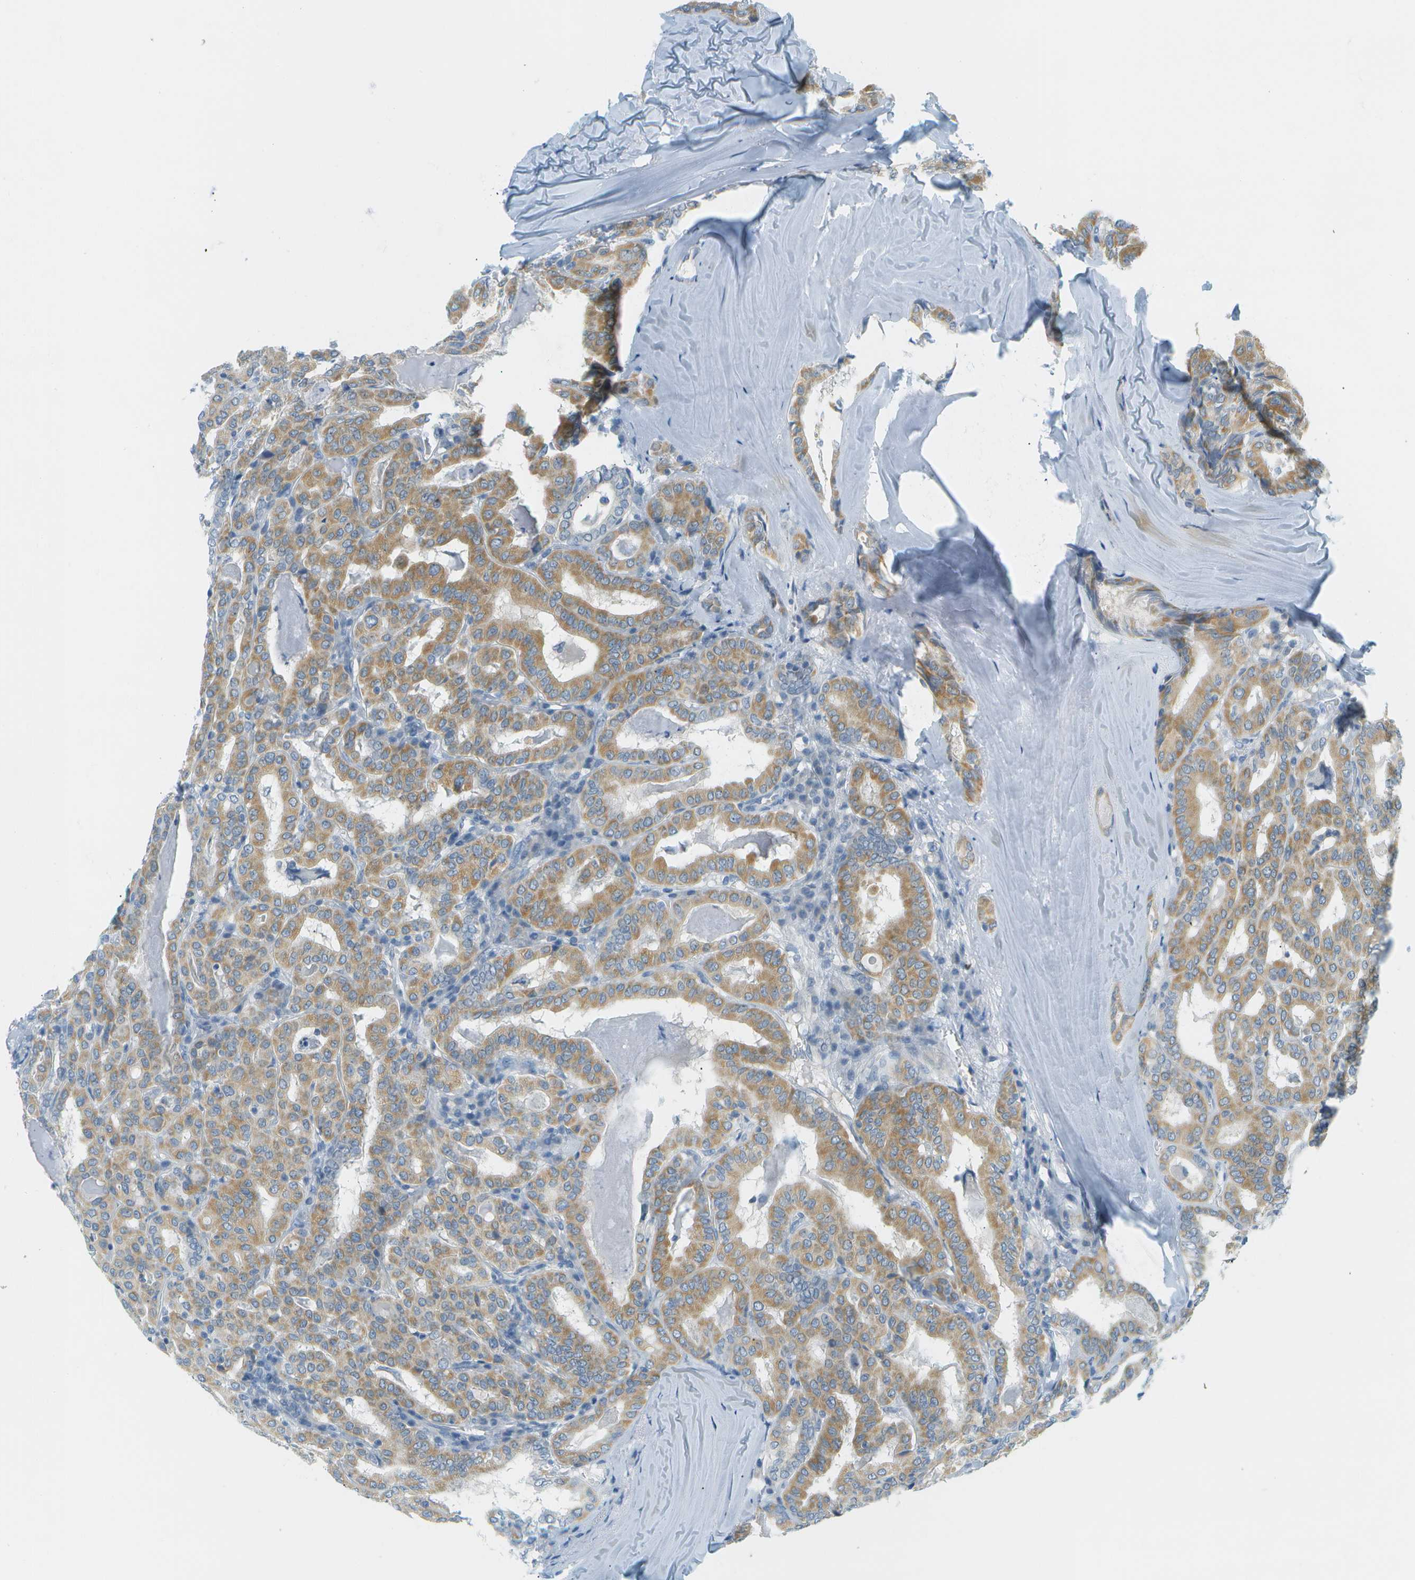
{"staining": {"intensity": "moderate", "quantity": ">75%", "location": "cytoplasmic/membranous"}, "tissue": "thyroid cancer", "cell_type": "Tumor cells", "image_type": "cancer", "snomed": [{"axis": "morphology", "description": "Papillary adenocarcinoma, NOS"}, {"axis": "topography", "description": "Thyroid gland"}], "caption": "Protein analysis of thyroid cancer tissue reveals moderate cytoplasmic/membranous positivity in approximately >75% of tumor cells. (DAB IHC with brightfield microscopy, high magnification).", "gene": "SMYD5", "patient": {"sex": "female", "age": 42}}